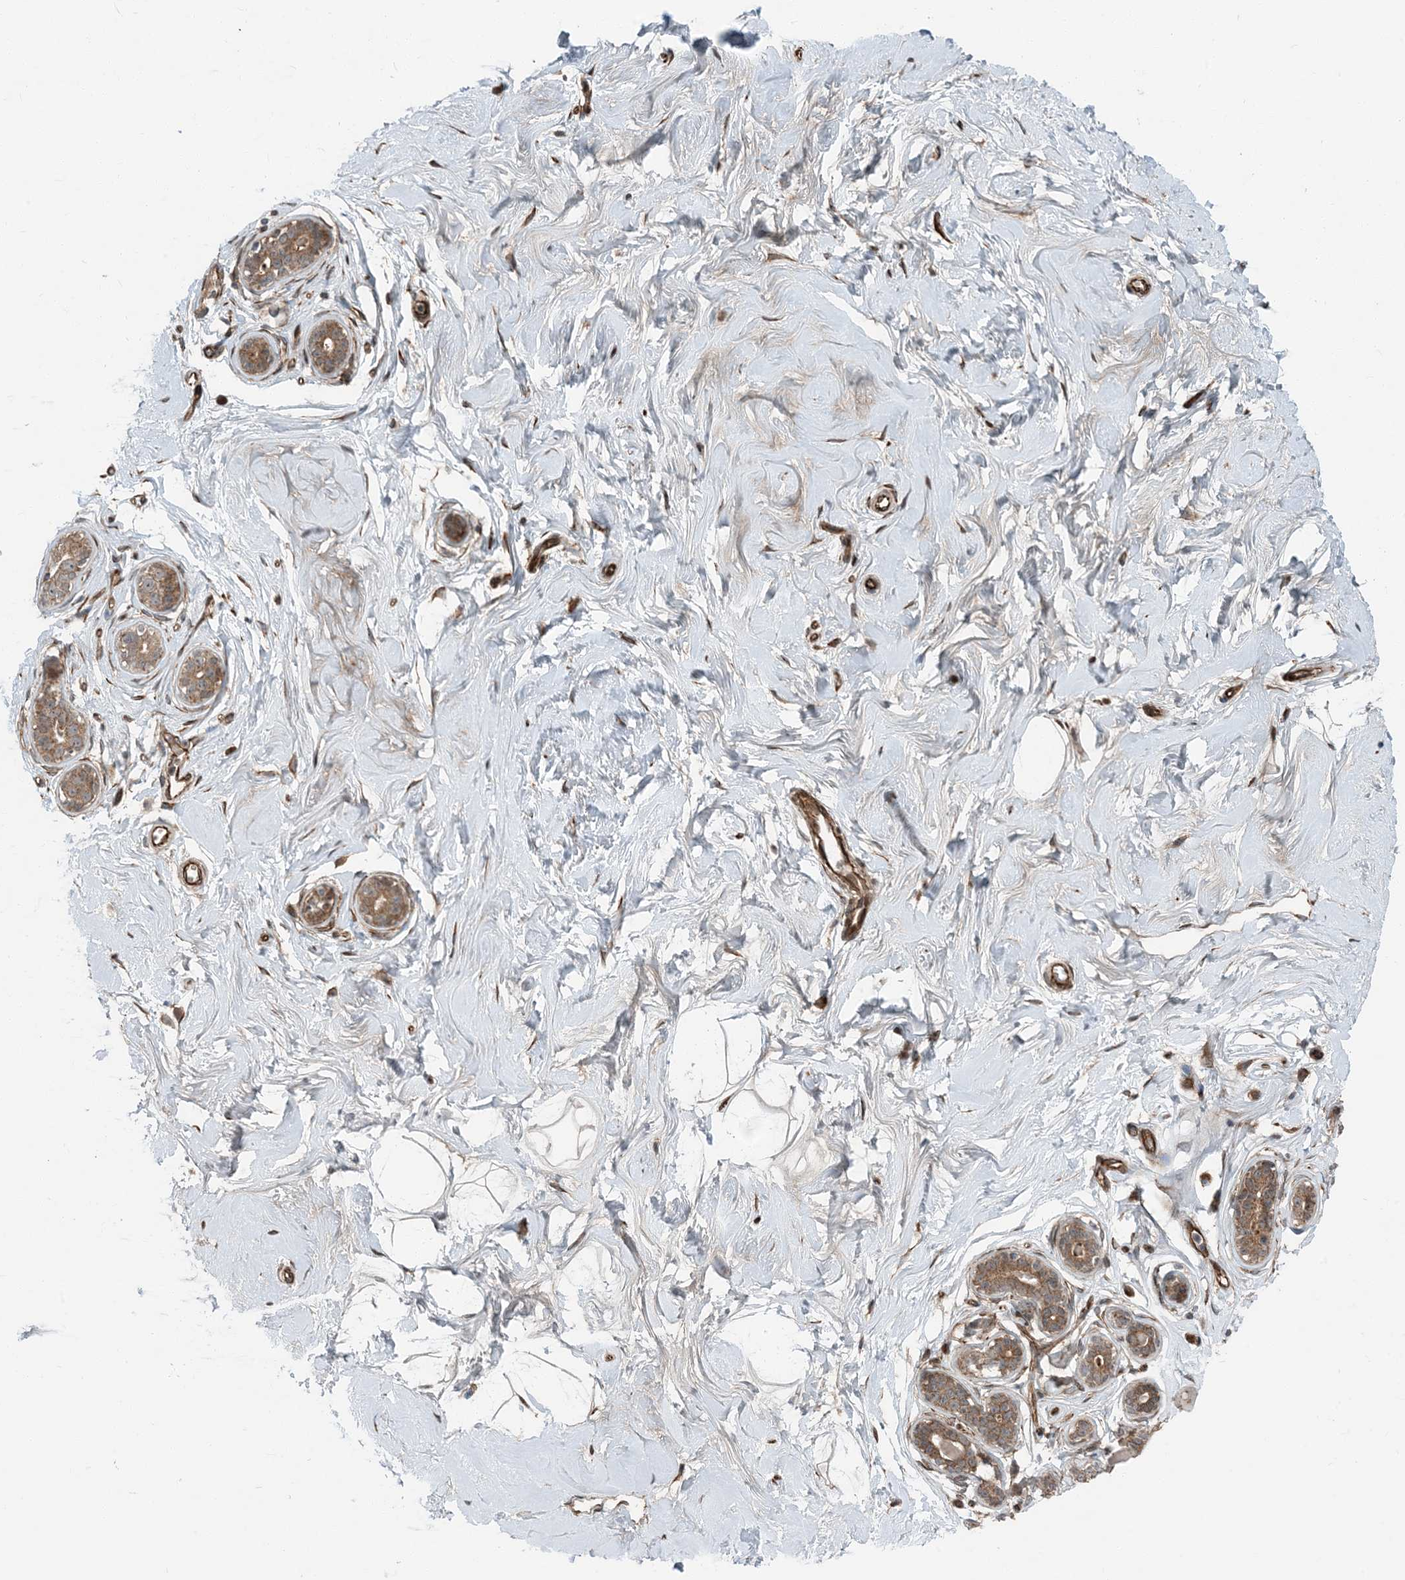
{"staining": {"intensity": "weak", "quantity": ">75%", "location": "cytoplasmic/membranous"}, "tissue": "breast", "cell_type": "Adipocytes", "image_type": "normal", "snomed": [{"axis": "morphology", "description": "Normal tissue, NOS"}, {"axis": "morphology", "description": "Adenoma, NOS"}, {"axis": "topography", "description": "Breast"}], "caption": "Benign breast displays weak cytoplasmic/membranous staining in about >75% of adipocytes, visualized by immunohistochemistry. (DAB (3,3'-diaminobenzidine) = brown stain, brightfield microscopy at high magnification).", "gene": "EDEM2", "patient": {"sex": "female", "age": 23}}